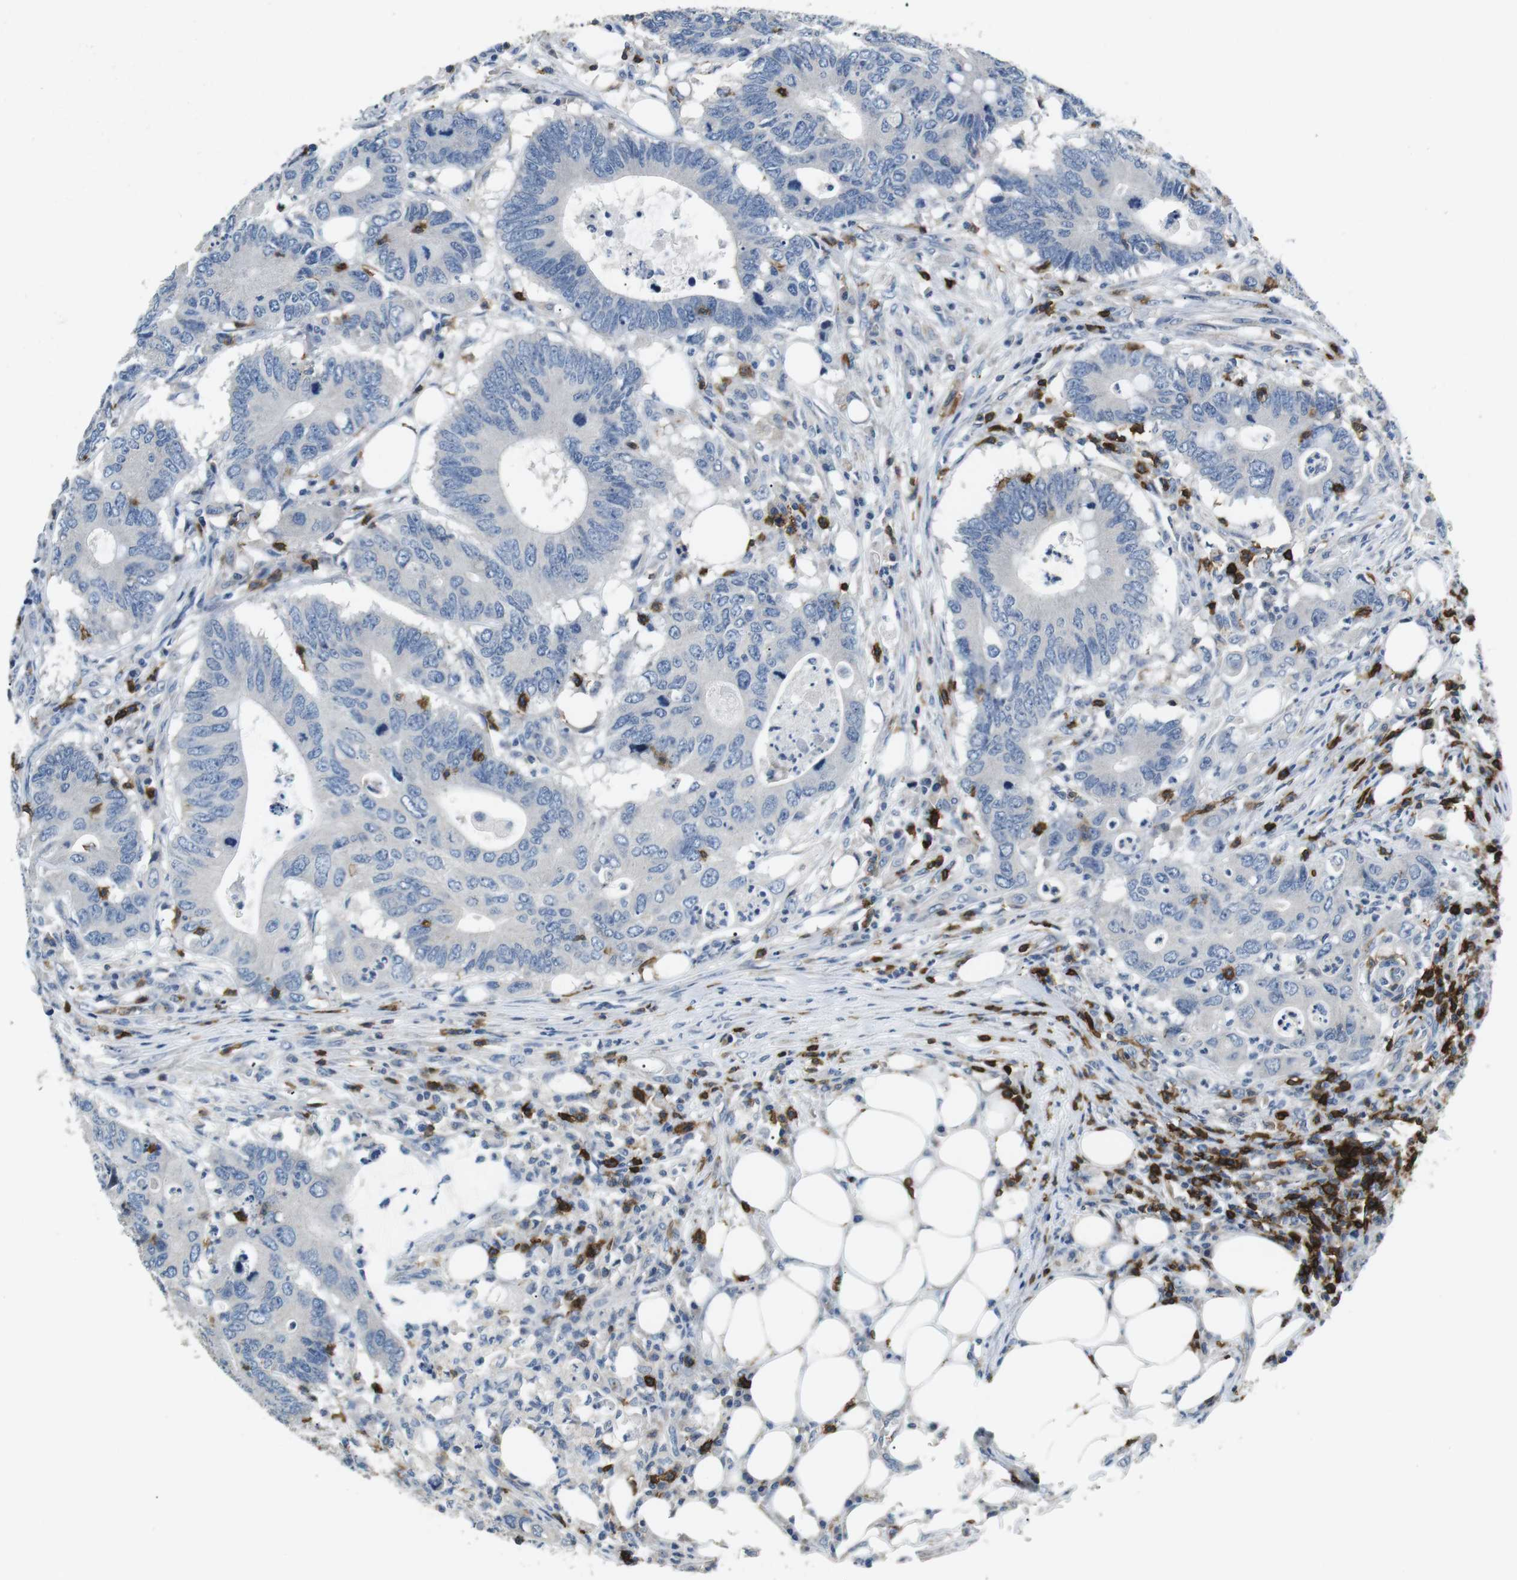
{"staining": {"intensity": "negative", "quantity": "none", "location": "none"}, "tissue": "colorectal cancer", "cell_type": "Tumor cells", "image_type": "cancer", "snomed": [{"axis": "morphology", "description": "Adenocarcinoma, NOS"}, {"axis": "topography", "description": "Colon"}], "caption": "Colorectal cancer was stained to show a protein in brown. There is no significant expression in tumor cells. Brightfield microscopy of immunohistochemistry (IHC) stained with DAB (brown) and hematoxylin (blue), captured at high magnification.", "gene": "CD6", "patient": {"sex": "male", "age": 71}}